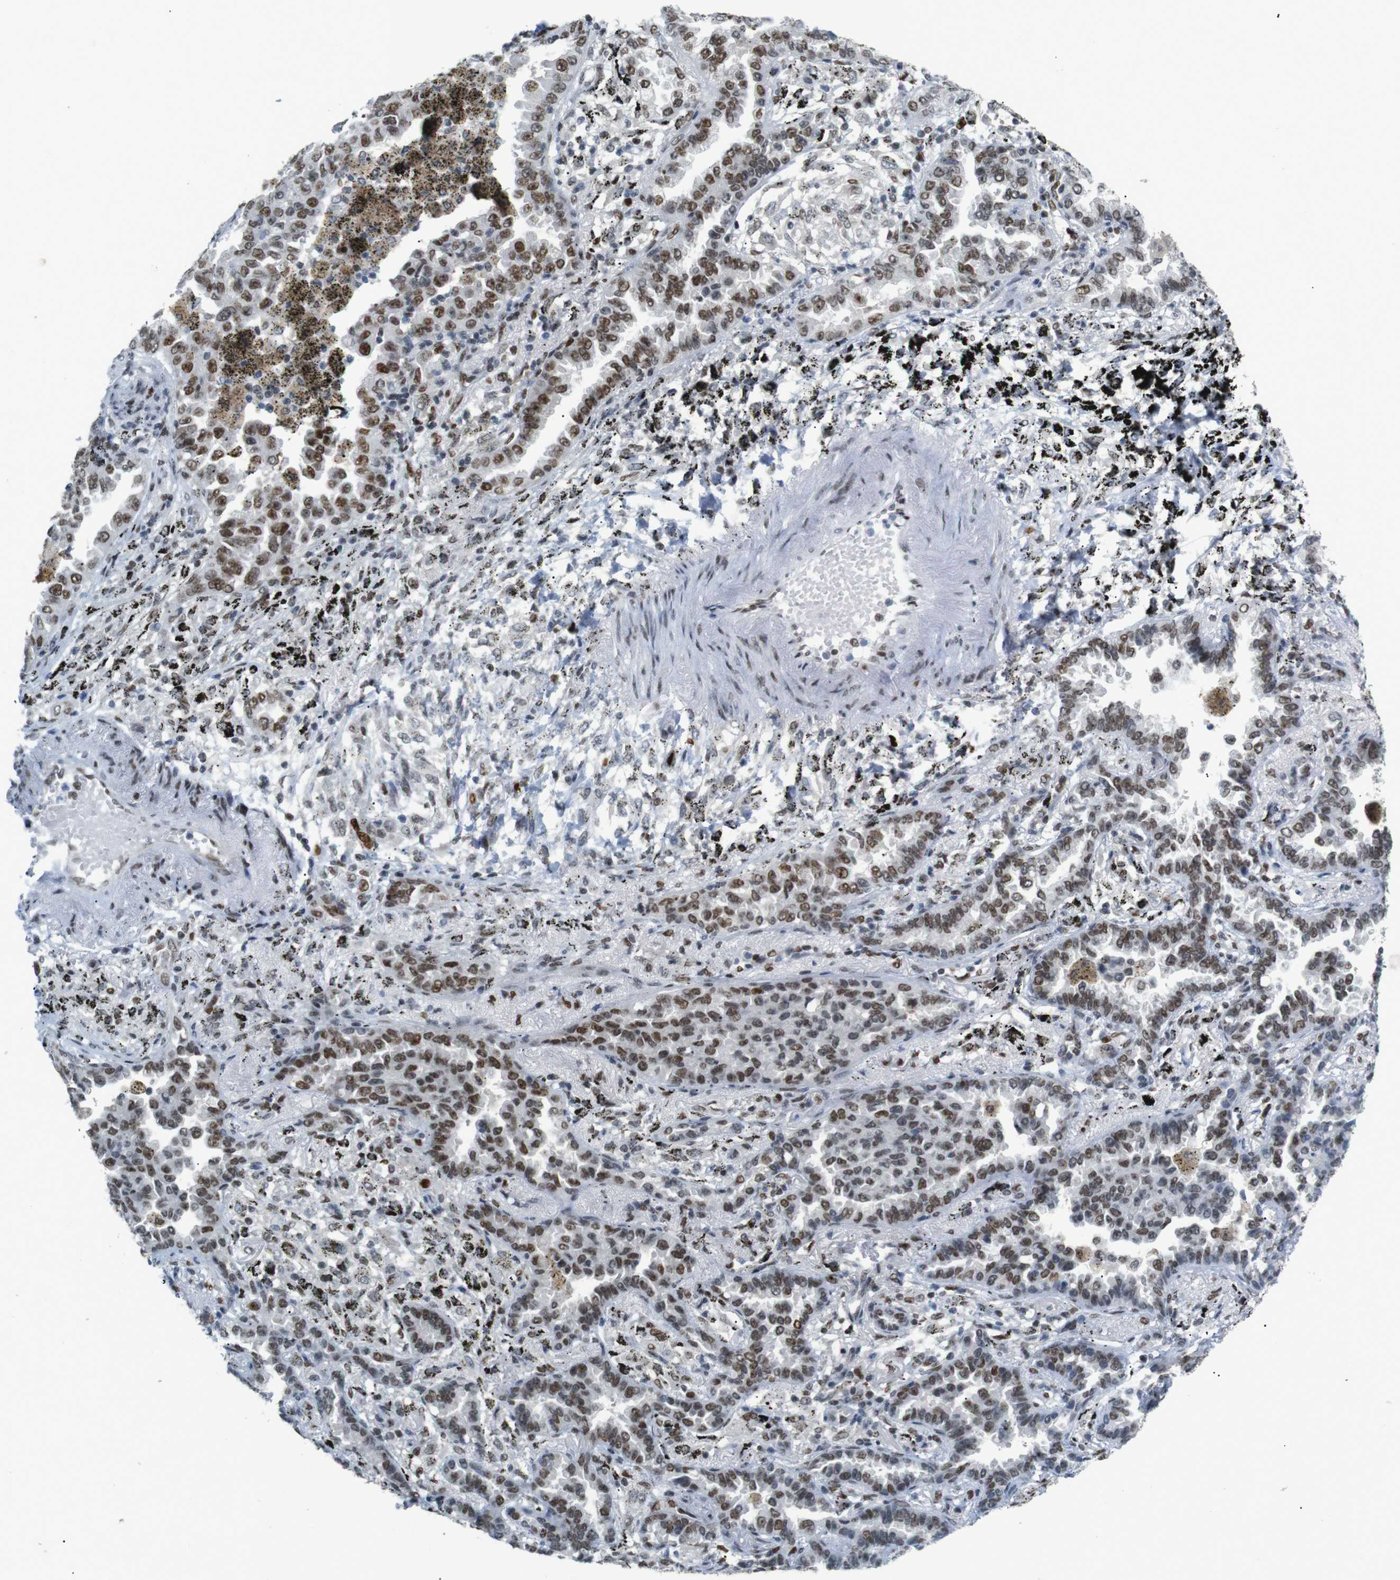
{"staining": {"intensity": "moderate", "quantity": ">75%", "location": "nuclear"}, "tissue": "lung cancer", "cell_type": "Tumor cells", "image_type": "cancer", "snomed": [{"axis": "morphology", "description": "Normal tissue, NOS"}, {"axis": "morphology", "description": "Adenocarcinoma, NOS"}, {"axis": "topography", "description": "Lung"}], "caption": "The micrograph demonstrates immunohistochemical staining of adenocarcinoma (lung). There is moderate nuclear expression is identified in about >75% of tumor cells. The protein is stained brown, and the nuclei are stained in blue (DAB IHC with brightfield microscopy, high magnification).", "gene": "RIOX2", "patient": {"sex": "male", "age": 59}}